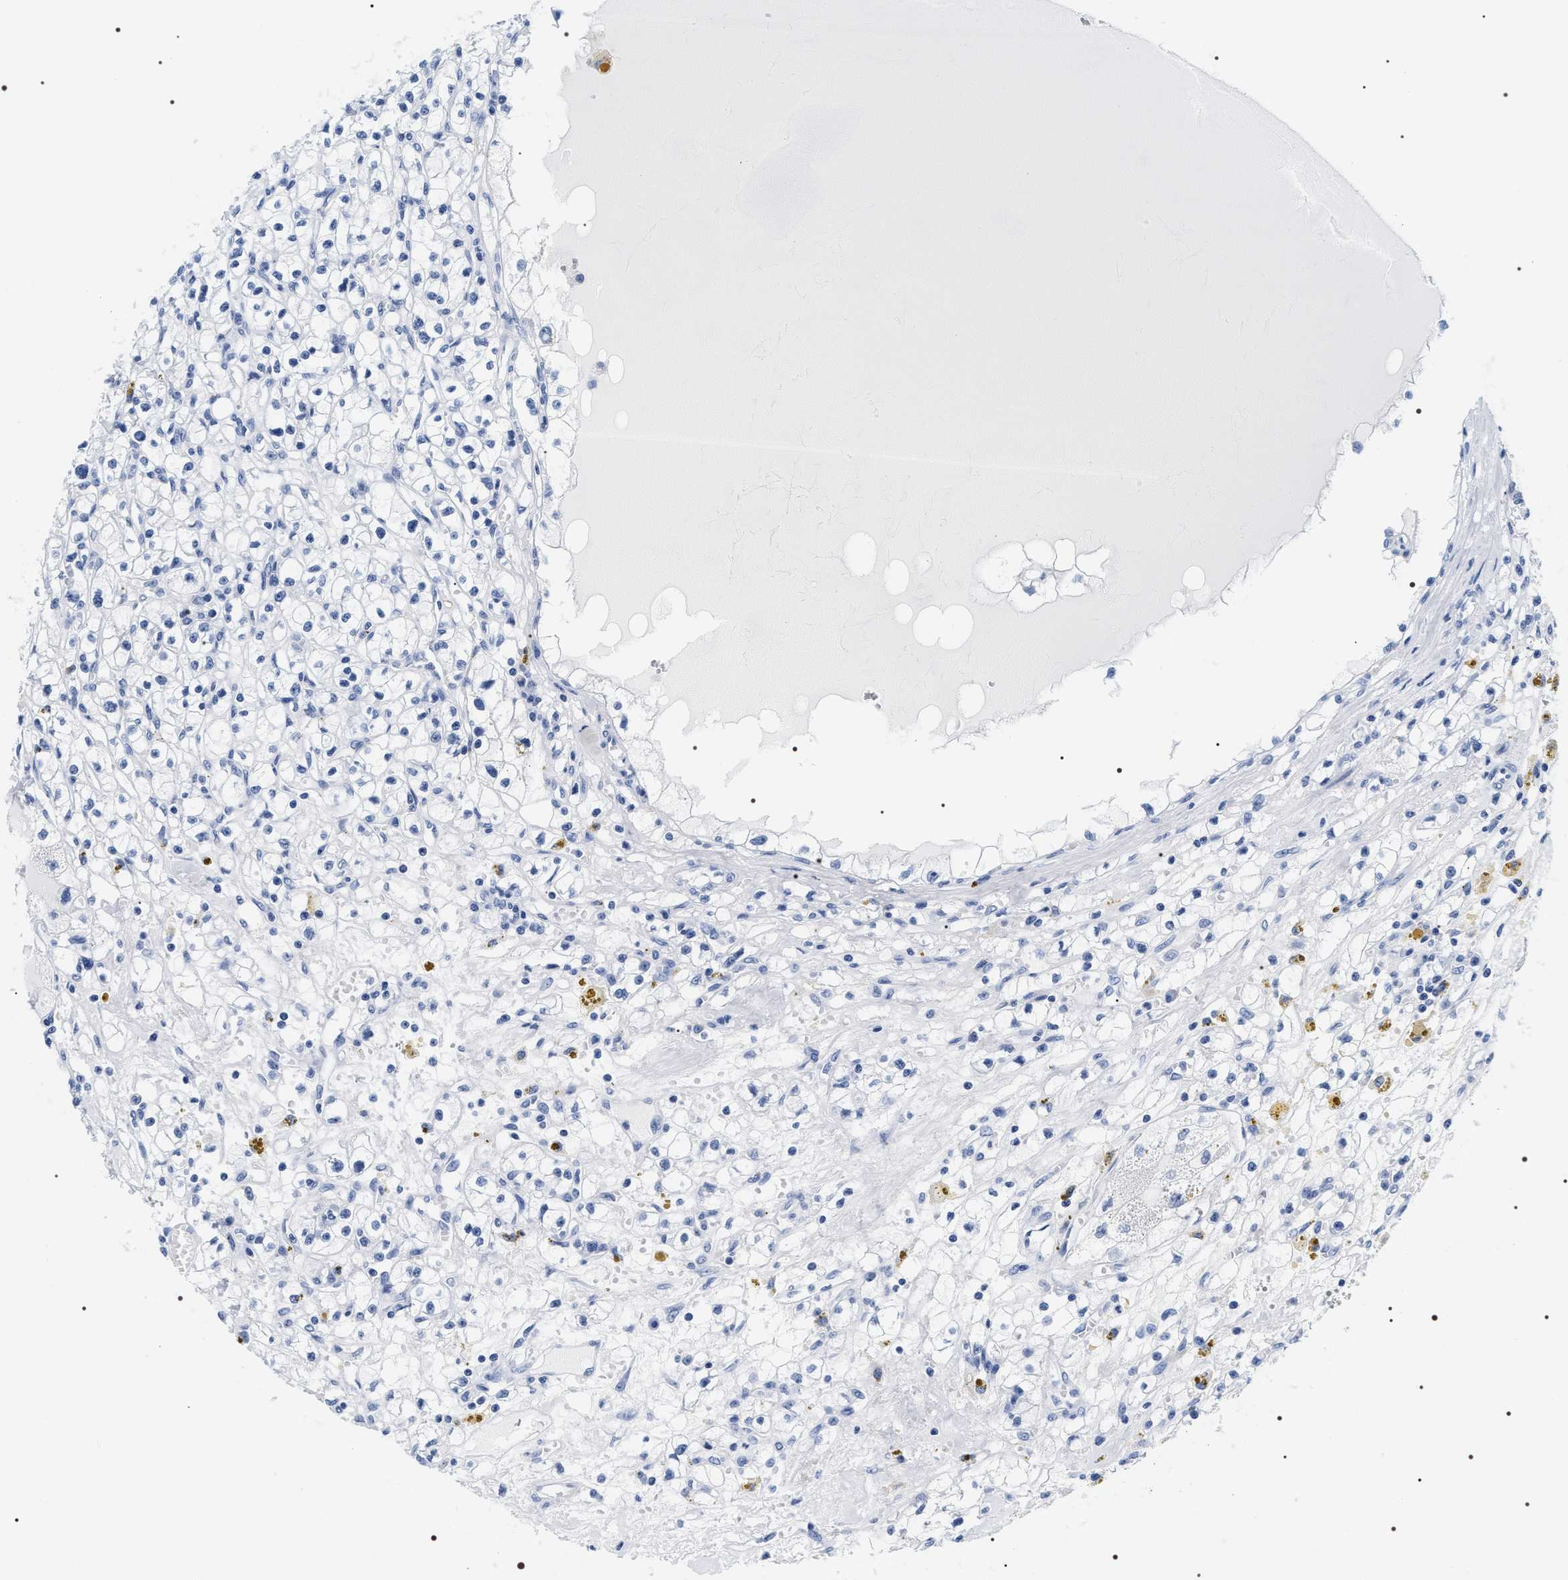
{"staining": {"intensity": "negative", "quantity": "none", "location": "none"}, "tissue": "renal cancer", "cell_type": "Tumor cells", "image_type": "cancer", "snomed": [{"axis": "morphology", "description": "Adenocarcinoma, NOS"}, {"axis": "topography", "description": "Kidney"}], "caption": "DAB (3,3'-diaminobenzidine) immunohistochemical staining of human renal adenocarcinoma exhibits no significant staining in tumor cells.", "gene": "ADH4", "patient": {"sex": "male", "age": 56}}